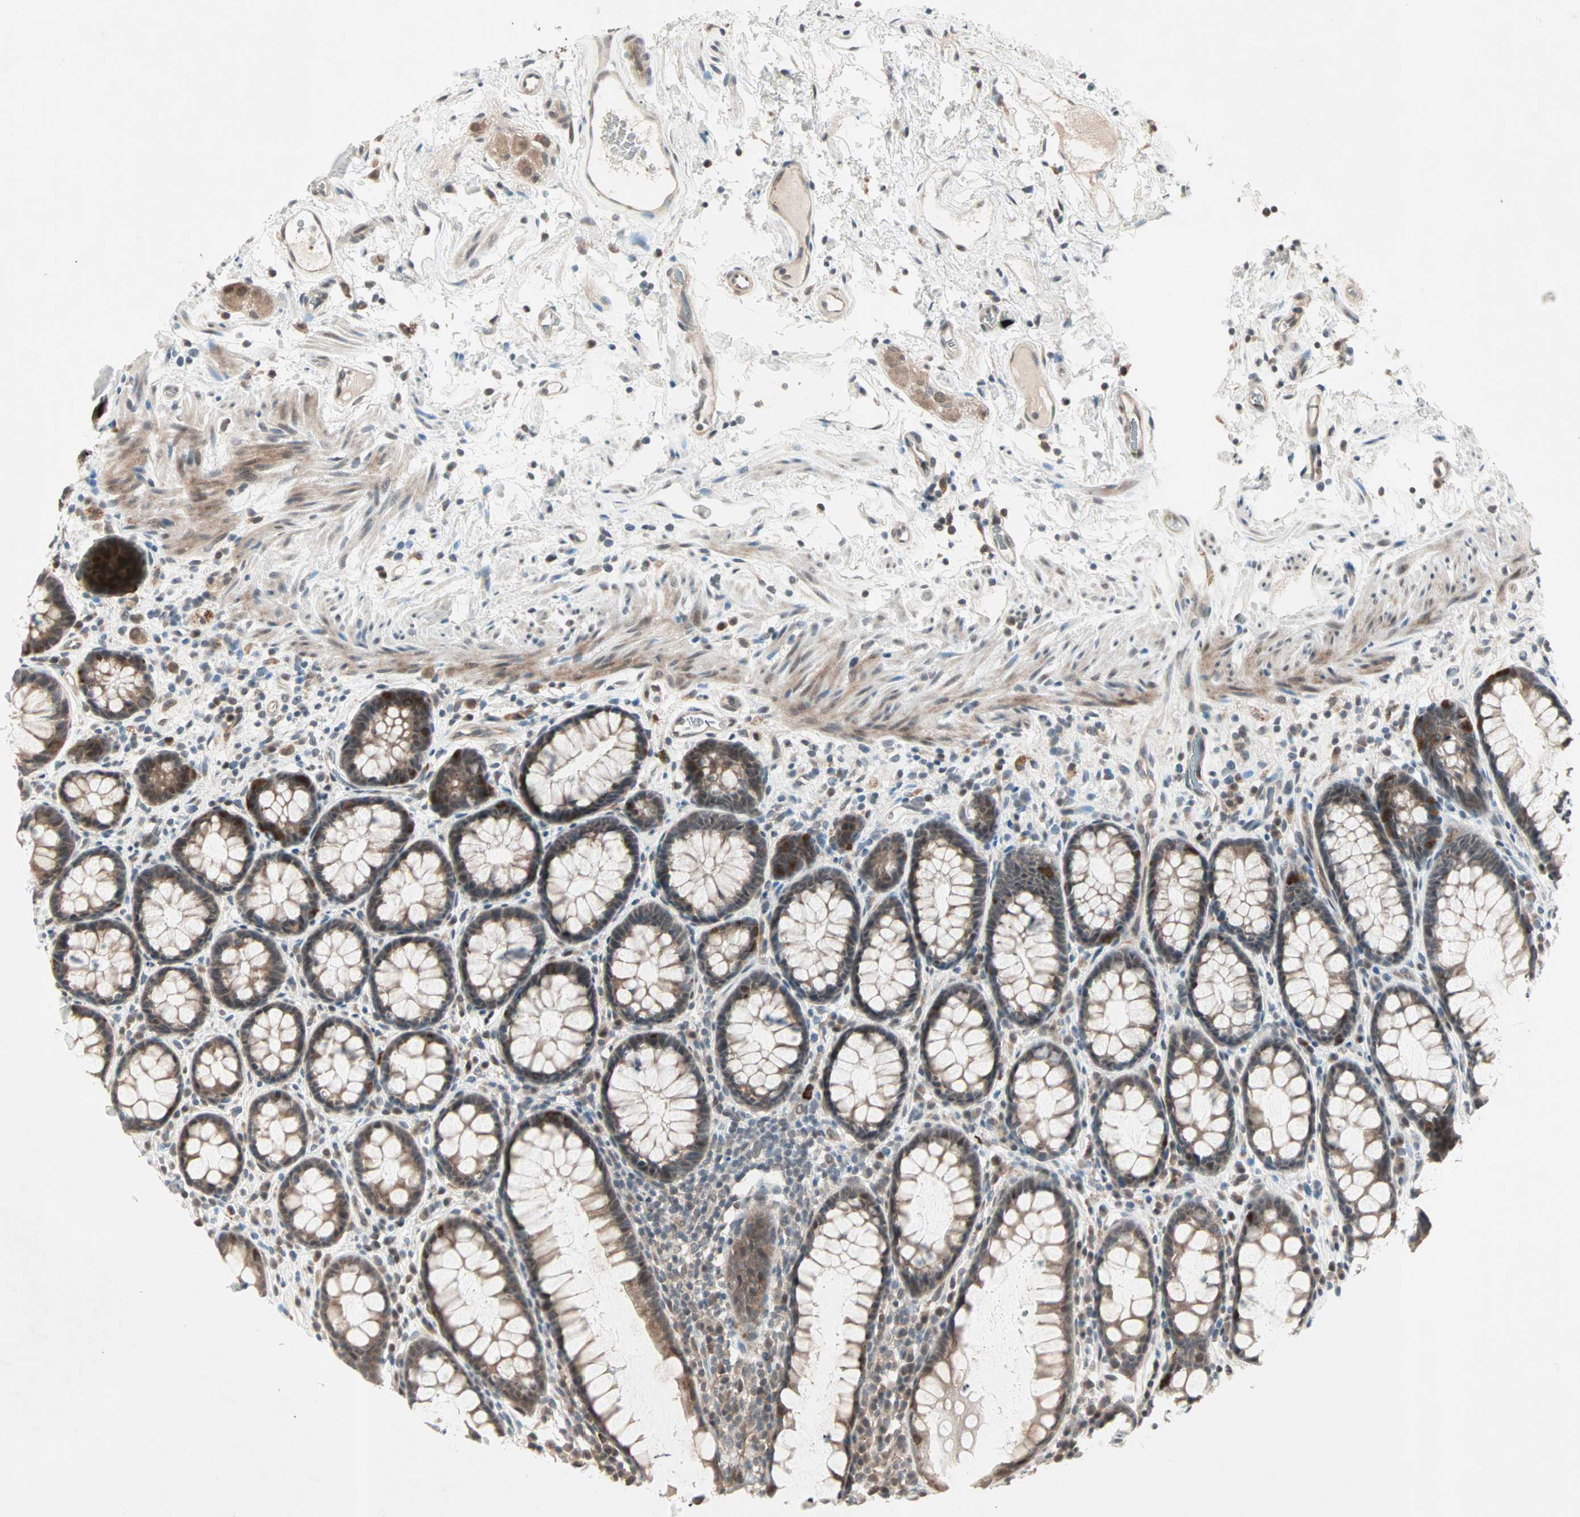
{"staining": {"intensity": "moderate", "quantity": ">75%", "location": "cytoplasmic/membranous"}, "tissue": "rectum", "cell_type": "Glandular cells", "image_type": "normal", "snomed": [{"axis": "morphology", "description": "Normal tissue, NOS"}, {"axis": "topography", "description": "Rectum"}], "caption": "Immunohistochemical staining of unremarkable human rectum shows medium levels of moderate cytoplasmic/membranous expression in about >75% of glandular cells. The staining was performed using DAB (3,3'-diaminobenzidine) to visualize the protein expression in brown, while the nuclei were stained in blue with hematoxylin (Magnification: 20x).", "gene": "PGBD1", "patient": {"sex": "male", "age": 92}}